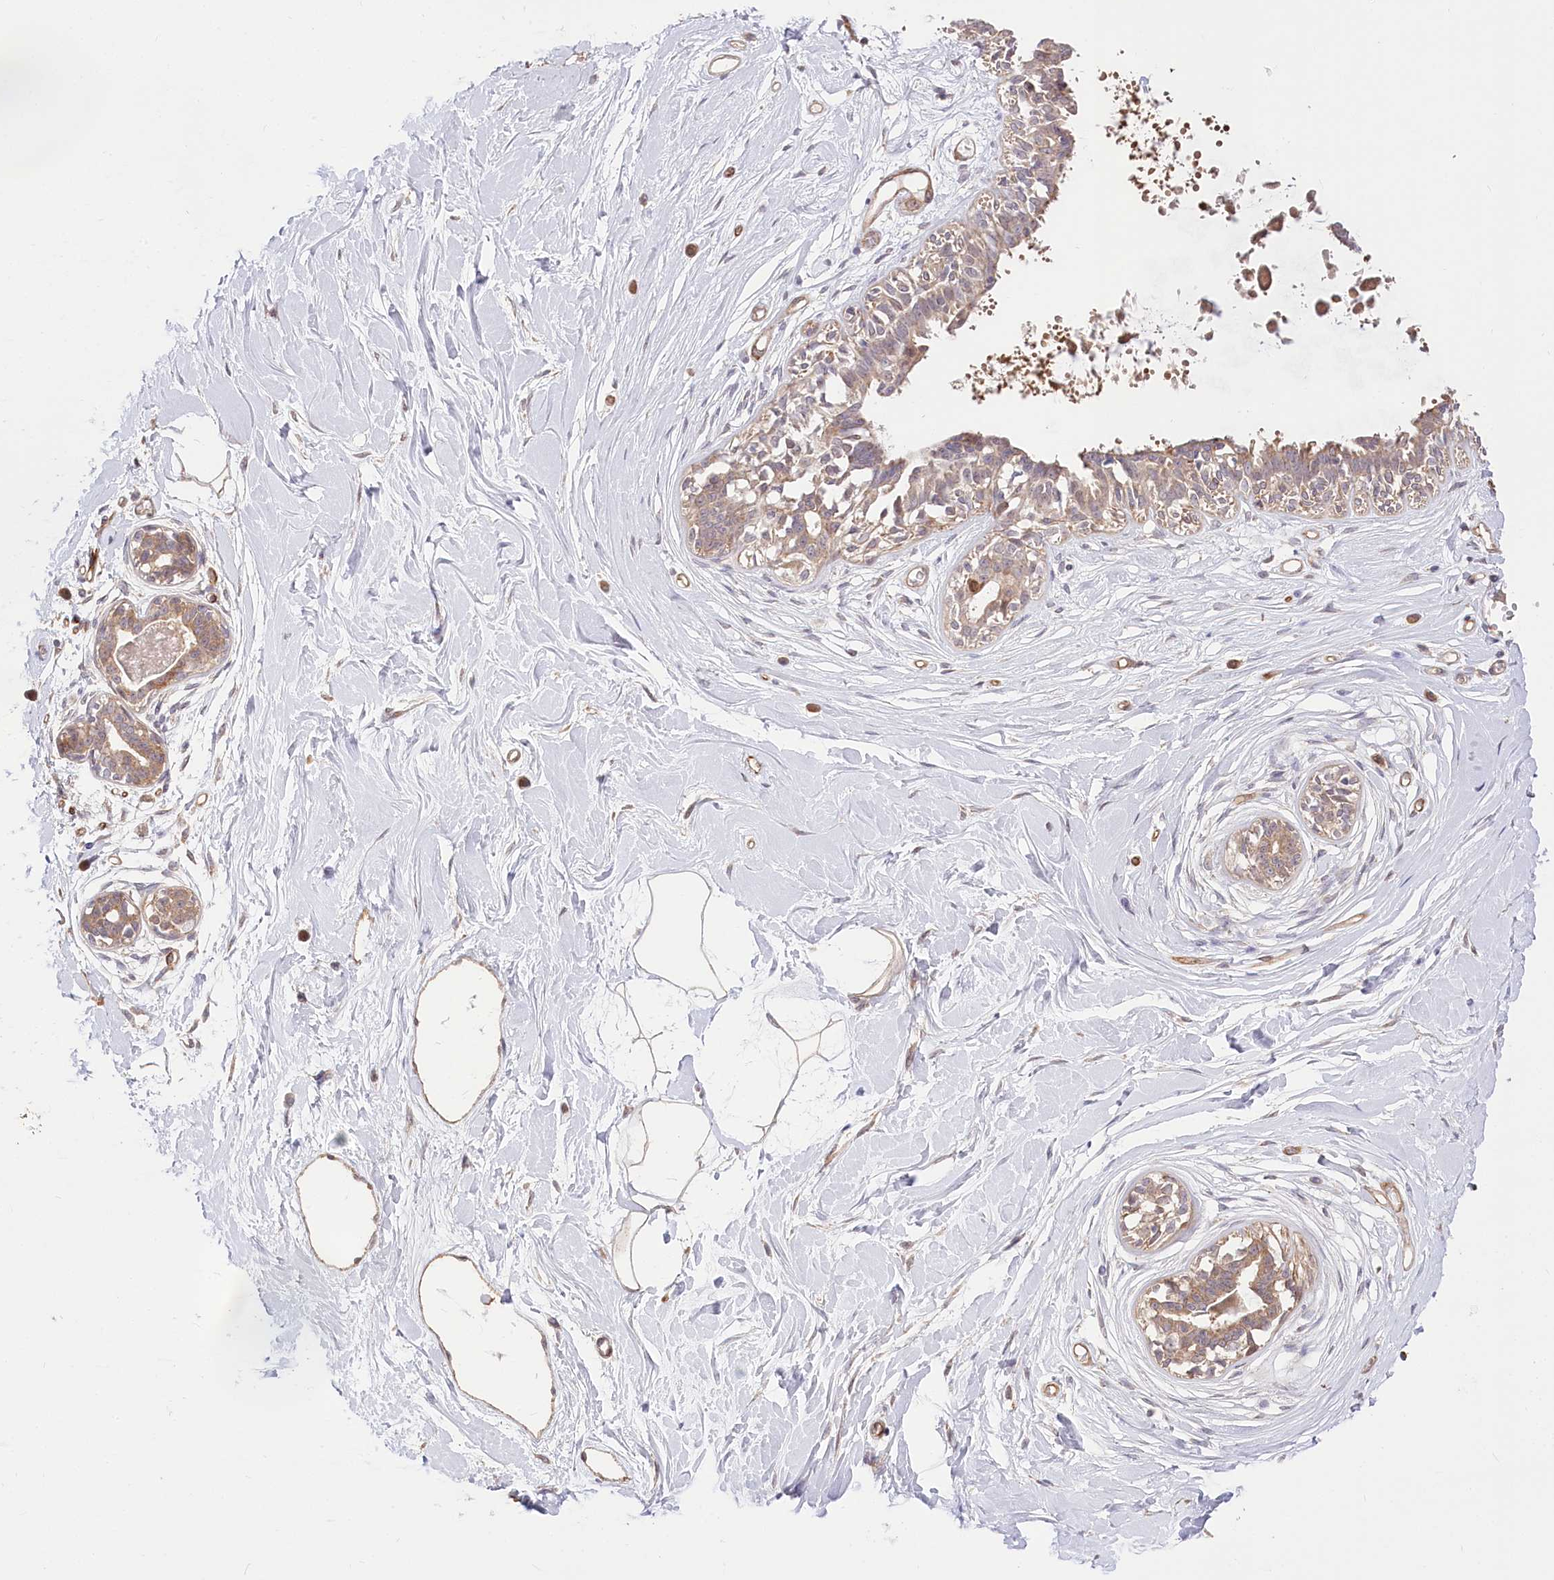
{"staining": {"intensity": "moderate", "quantity": ">75%", "location": "cytoplasmic/membranous"}, "tissue": "breast", "cell_type": "Adipocytes", "image_type": "normal", "snomed": [{"axis": "morphology", "description": "Normal tissue, NOS"}, {"axis": "topography", "description": "Breast"}], "caption": "DAB immunohistochemical staining of benign breast shows moderate cytoplasmic/membranous protein staining in about >75% of adipocytes.", "gene": "CEP70", "patient": {"sex": "female", "age": 45}}